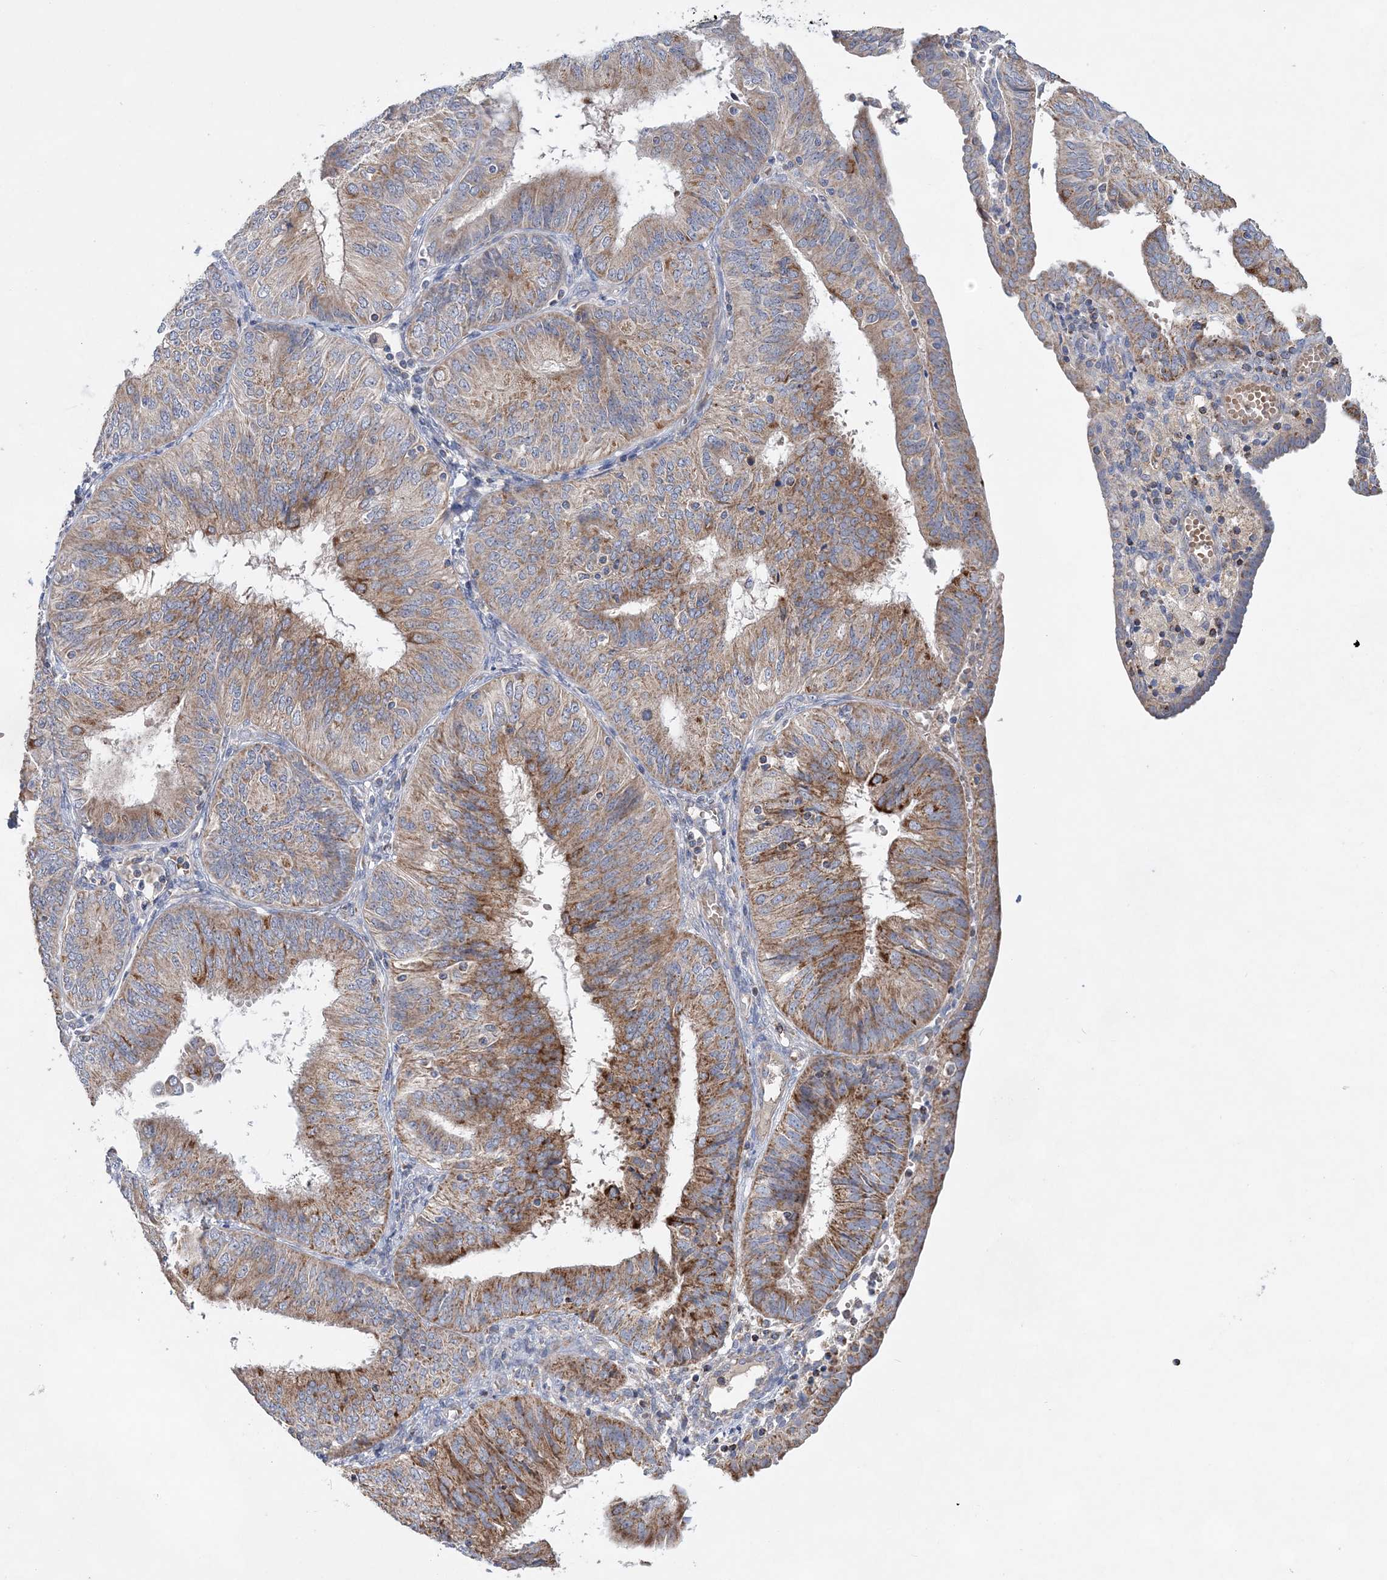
{"staining": {"intensity": "moderate", "quantity": "25%-75%", "location": "cytoplasmic/membranous"}, "tissue": "endometrial cancer", "cell_type": "Tumor cells", "image_type": "cancer", "snomed": [{"axis": "morphology", "description": "Adenocarcinoma, NOS"}, {"axis": "topography", "description": "Endometrium"}], "caption": "Tumor cells demonstrate medium levels of moderate cytoplasmic/membranous expression in about 25%-75% of cells in adenocarcinoma (endometrial). (brown staining indicates protein expression, while blue staining denotes nuclei).", "gene": "TRAPPC13", "patient": {"sex": "female", "age": 58}}